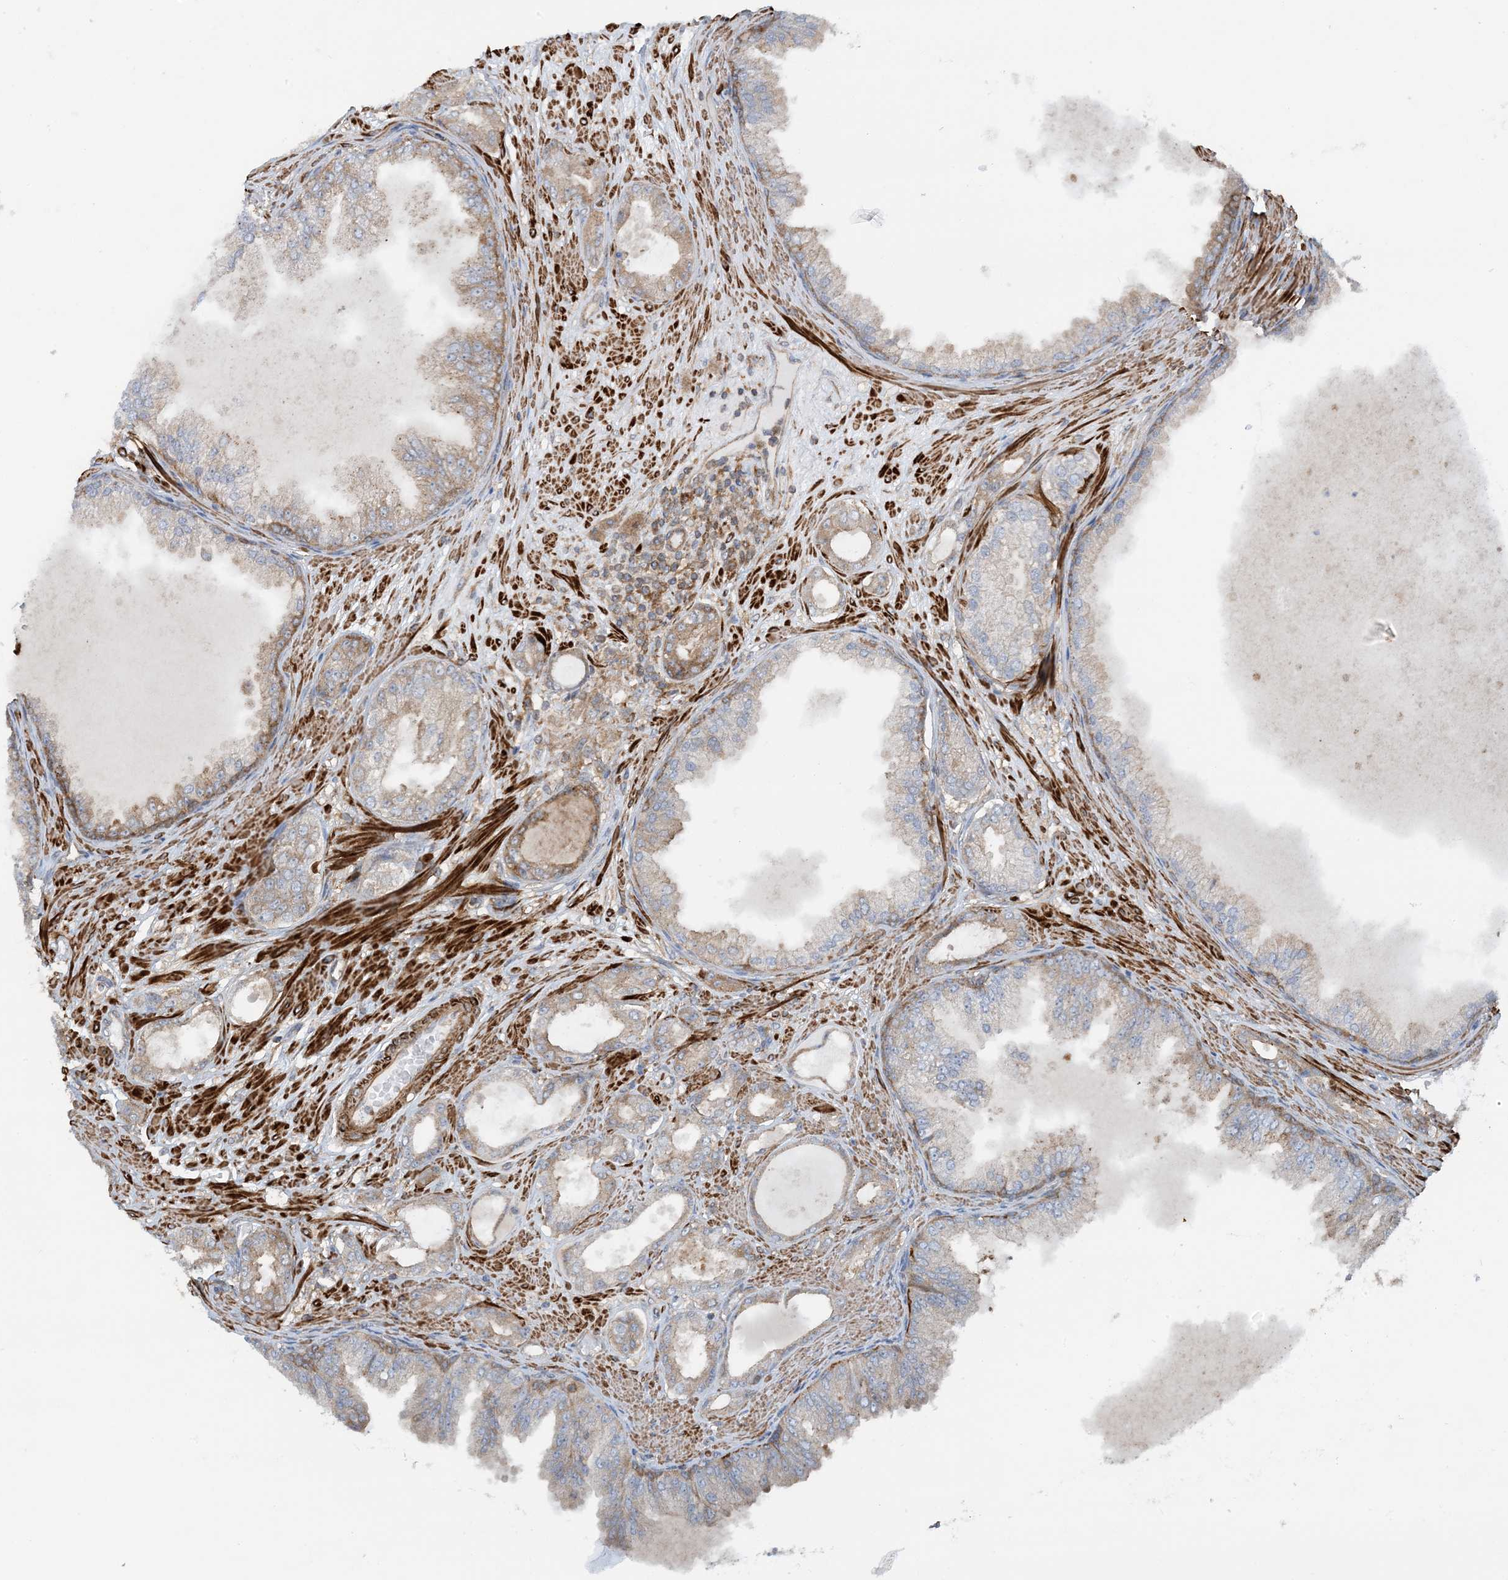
{"staining": {"intensity": "weak", "quantity": "25%-75%", "location": "cytoplasmic/membranous"}, "tissue": "prostate cancer", "cell_type": "Tumor cells", "image_type": "cancer", "snomed": [{"axis": "morphology", "description": "Adenocarcinoma, Low grade"}, {"axis": "topography", "description": "Prostate"}], "caption": "A photomicrograph showing weak cytoplasmic/membranous positivity in about 25%-75% of tumor cells in prostate low-grade adenocarcinoma, as visualized by brown immunohistochemical staining.", "gene": "STAM2", "patient": {"sex": "male", "age": 63}}